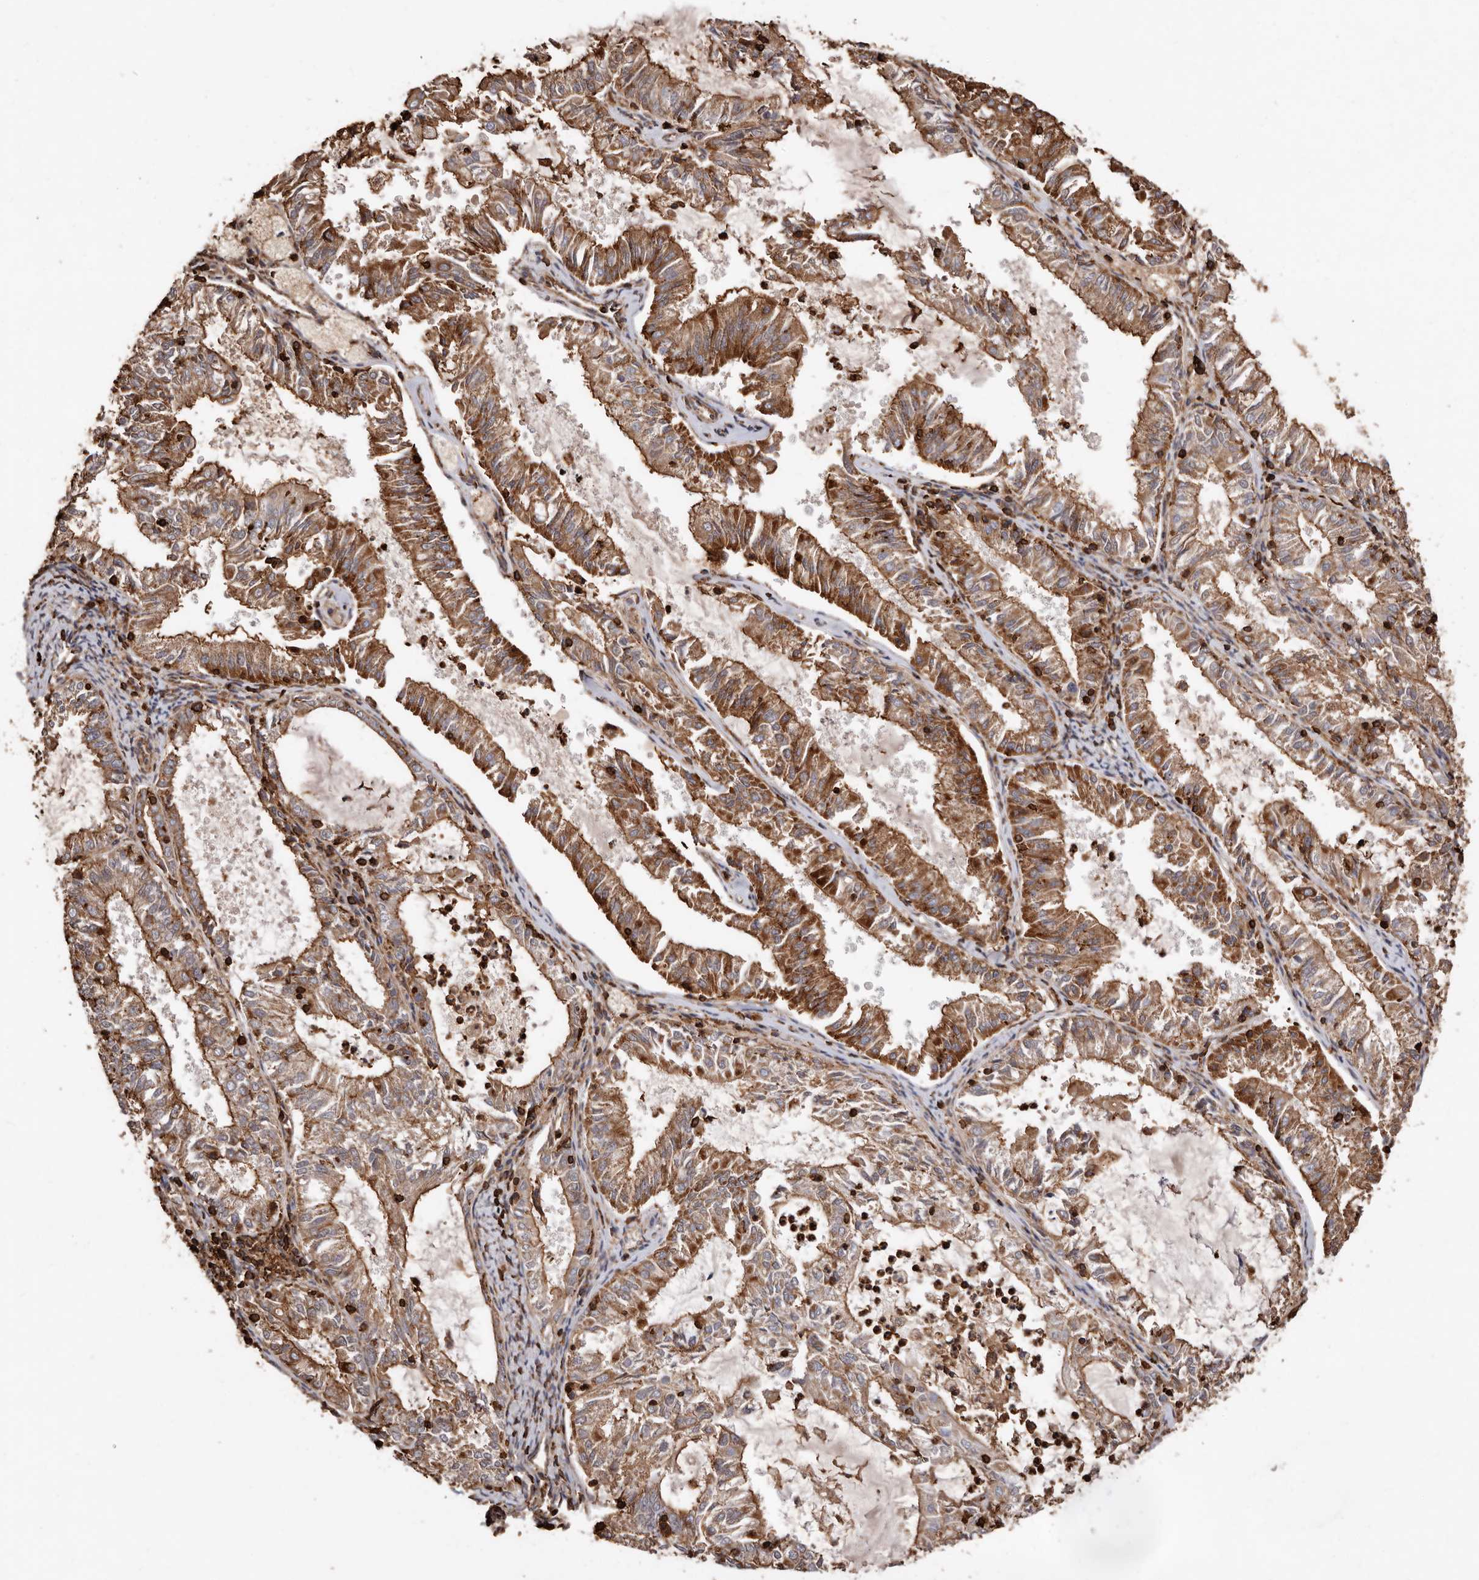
{"staining": {"intensity": "strong", "quantity": ">75%", "location": "cytoplasmic/membranous"}, "tissue": "endometrial cancer", "cell_type": "Tumor cells", "image_type": "cancer", "snomed": [{"axis": "morphology", "description": "Adenocarcinoma, NOS"}, {"axis": "topography", "description": "Endometrium"}], "caption": "Tumor cells display high levels of strong cytoplasmic/membranous staining in about >75% of cells in endometrial adenocarcinoma. The protein of interest is stained brown, and the nuclei are stained in blue (DAB (3,3'-diaminobenzidine) IHC with brightfield microscopy, high magnification).", "gene": "COQ8B", "patient": {"sex": "female", "age": 57}}